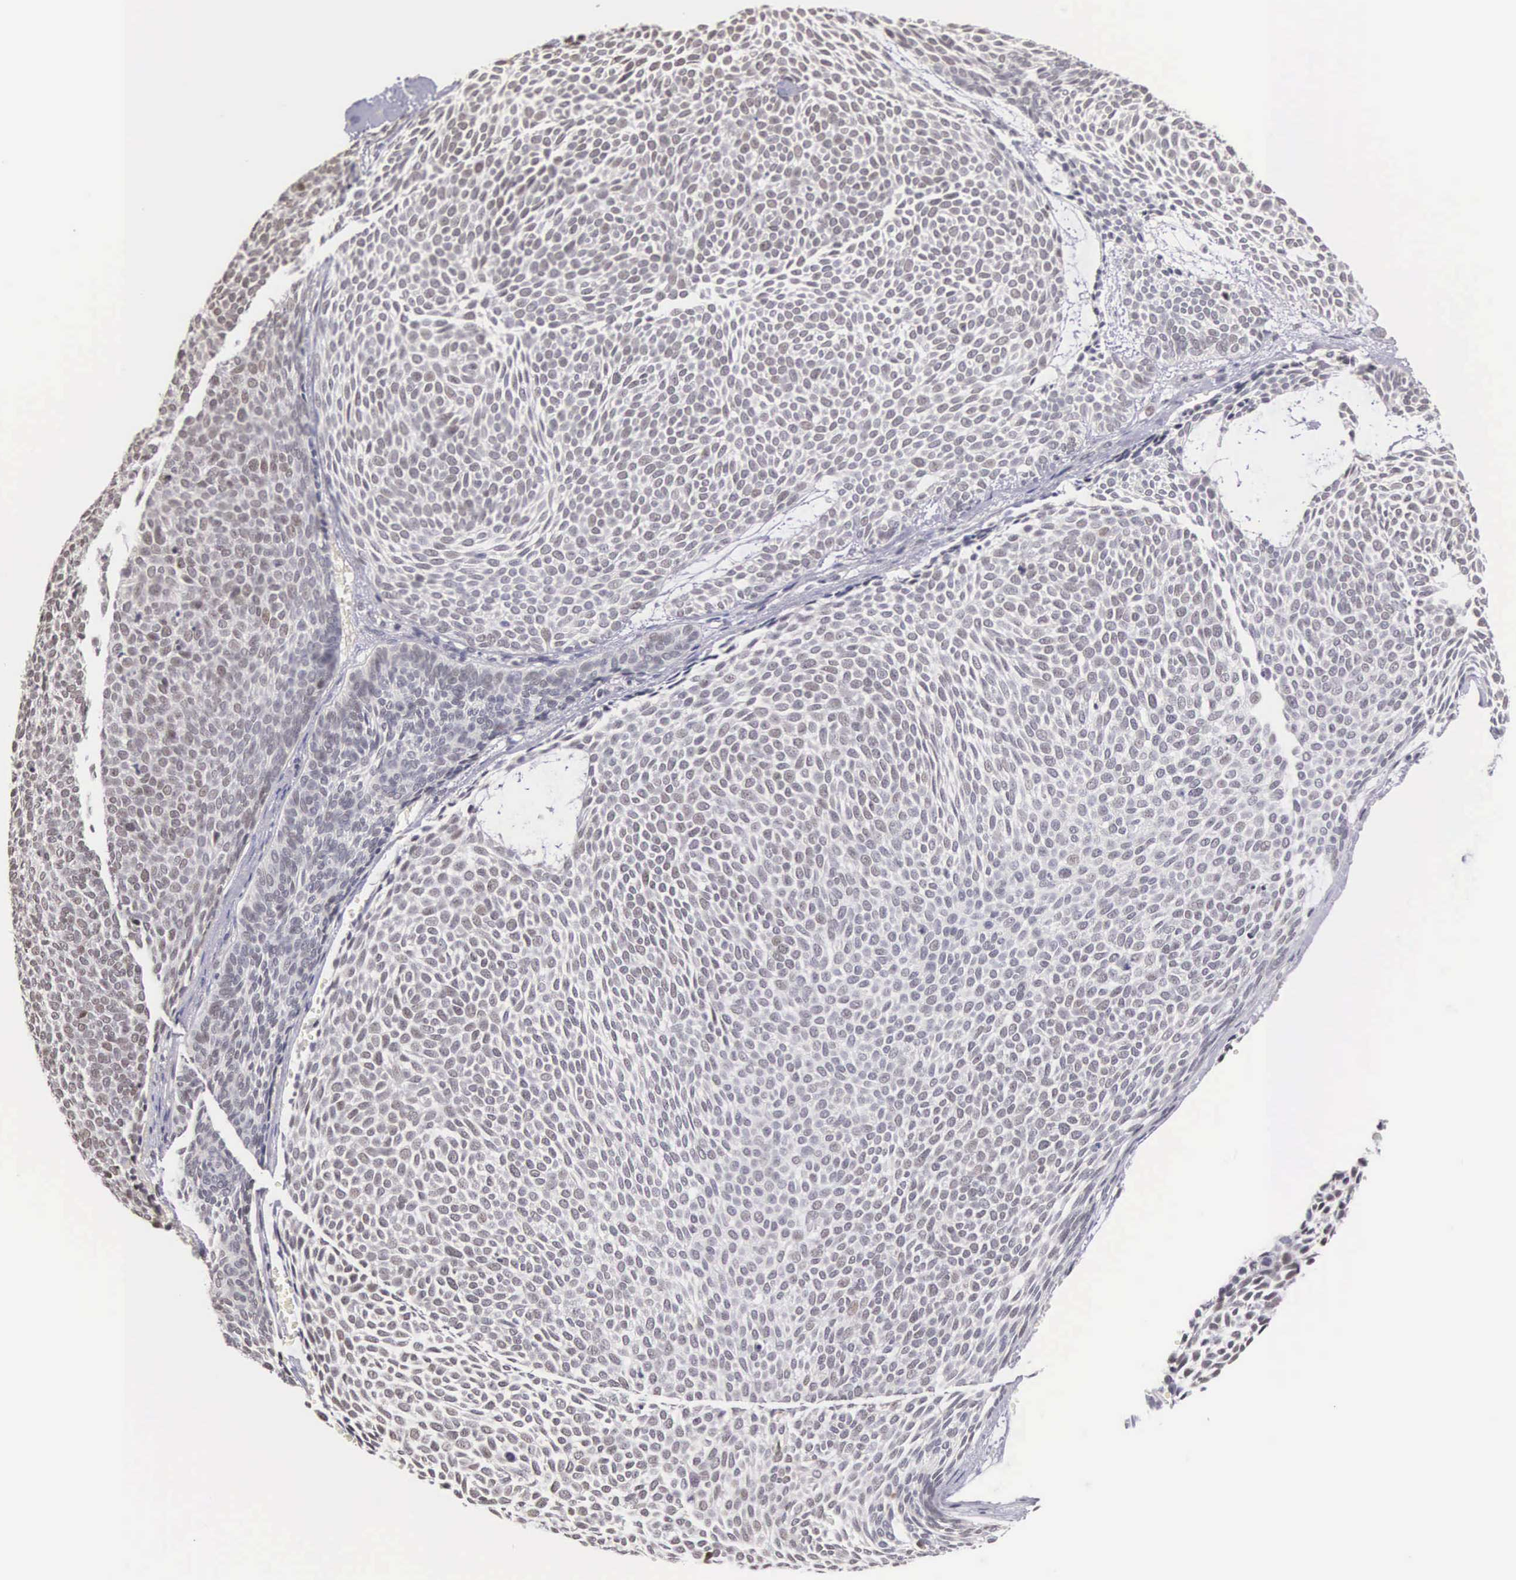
{"staining": {"intensity": "weak", "quantity": "<25%", "location": "nuclear"}, "tissue": "skin cancer", "cell_type": "Tumor cells", "image_type": "cancer", "snomed": [{"axis": "morphology", "description": "Basal cell carcinoma"}, {"axis": "topography", "description": "Skin"}], "caption": "The image reveals no staining of tumor cells in skin cancer. (Brightfield microscopy of DAB immunohistochemistry at high magnification).", "gene": "HMGXB4", "patient": {"sex": "male", "age": 84}}